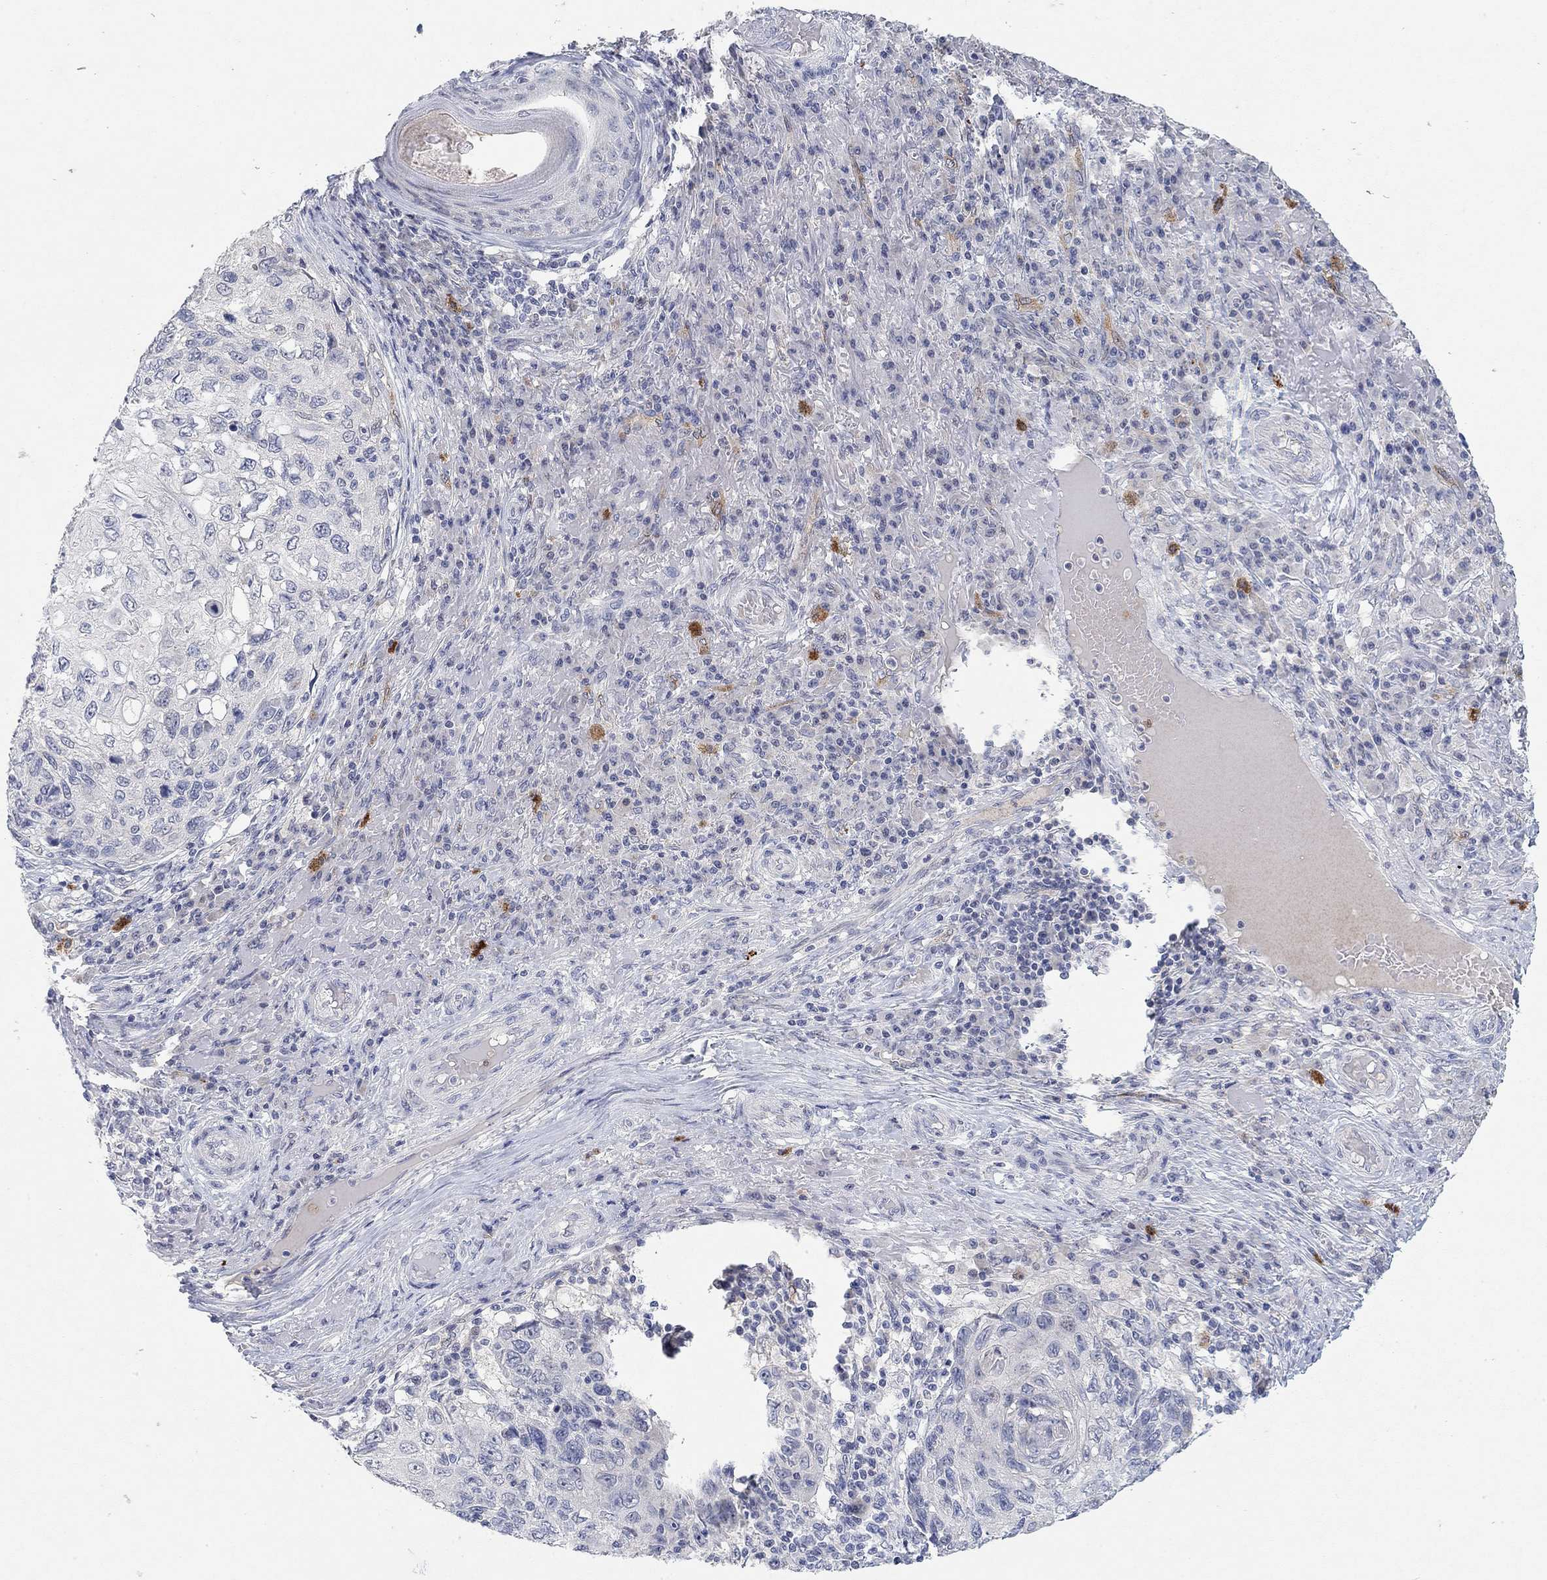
{"staining": {"intensity": "negative", "quantity": "none", "location": "none"}, "tissue": "skin cancer", "cell_type": "Tumor cells", "image_type": "cancer", "snomed": [{"axis": "morphology", "description": "Squamous cell carcinoma, NOS"}, {"axis": "topography", "description": "Skin"}], "caption": "Skin cancer was stained to show a protein in brown. There is no significant expression in tumor cells.", "gene": "VAT1L", "patient": {"sex": "male", "age": 92}}